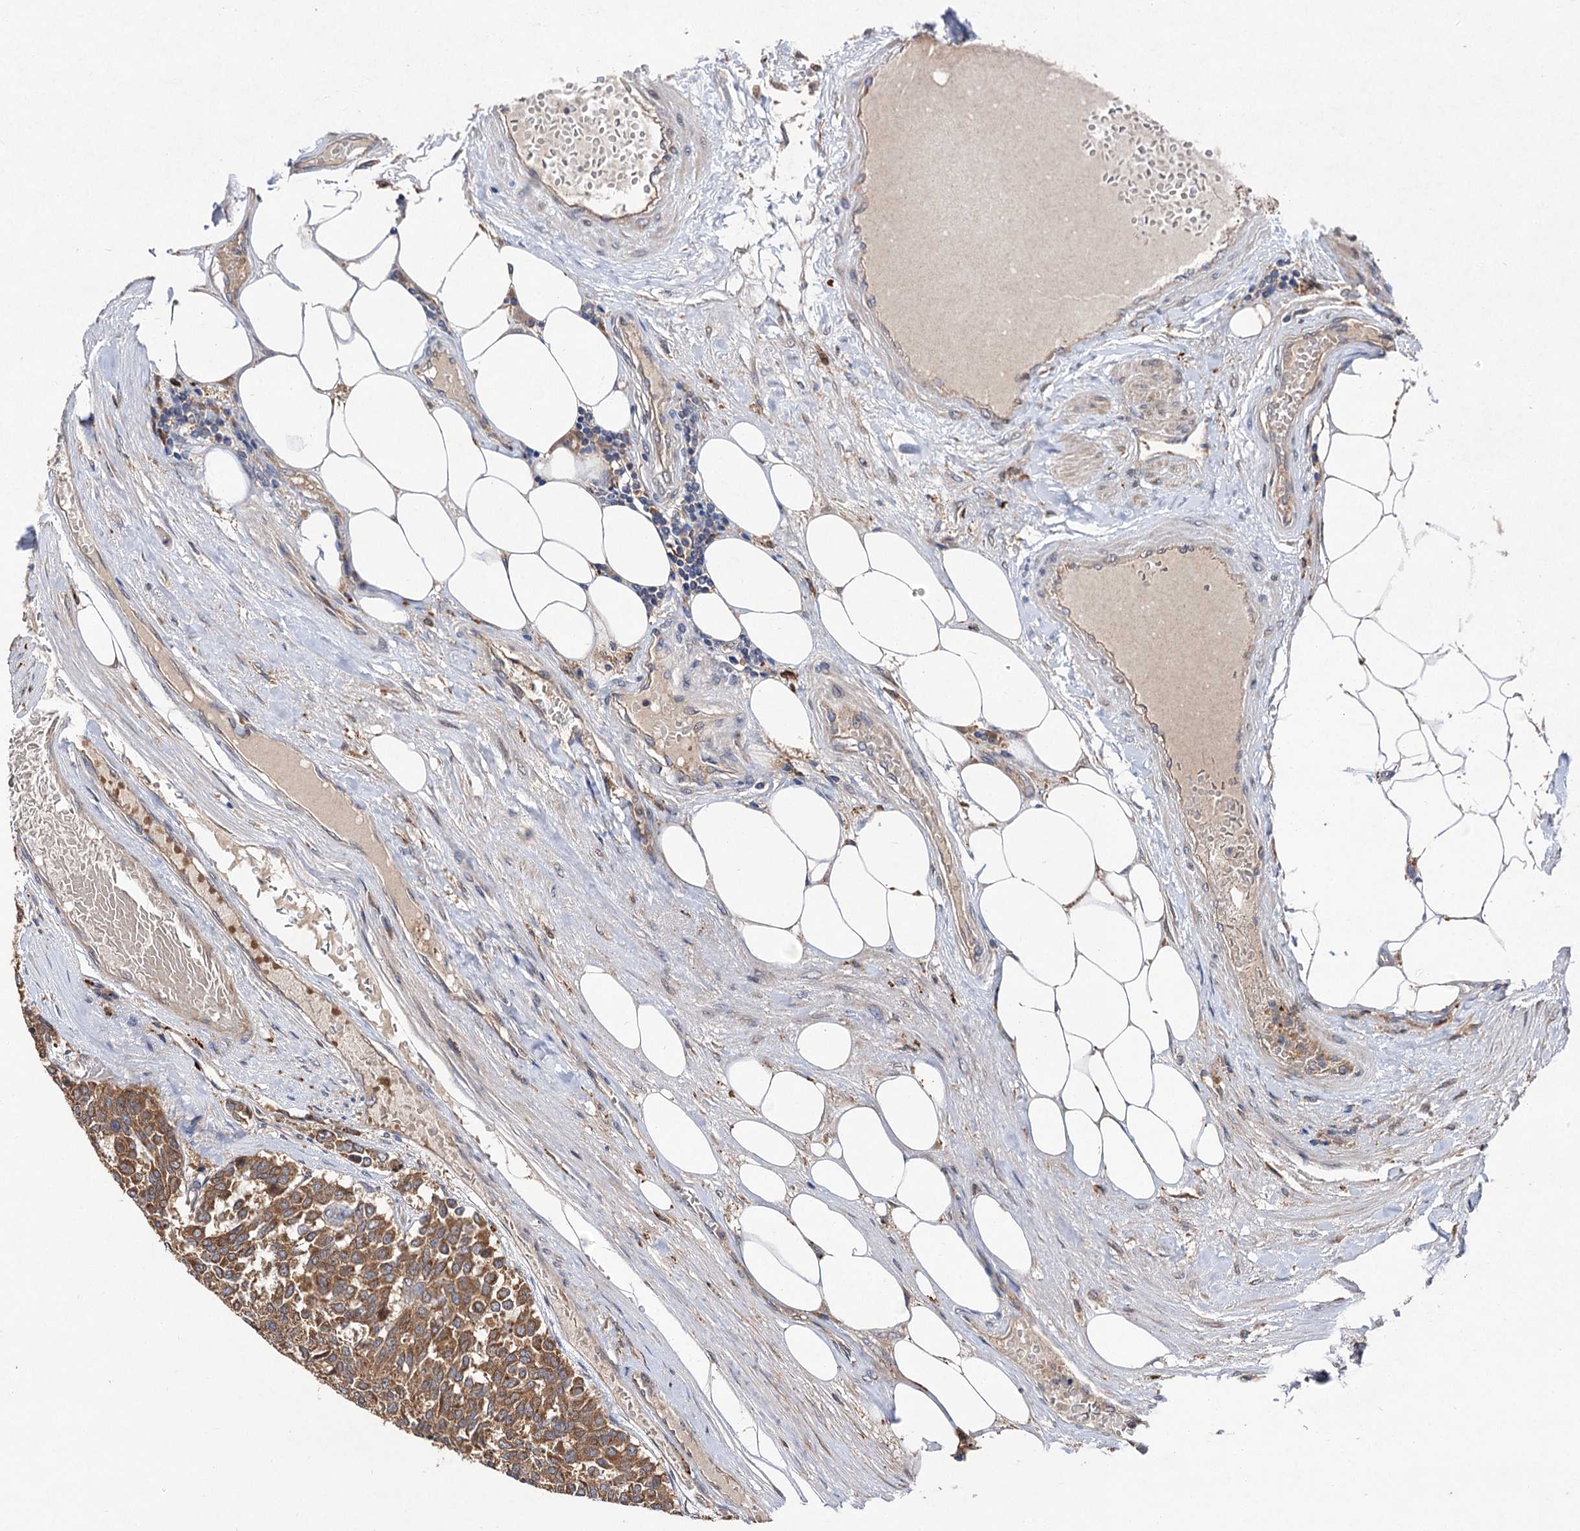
{"staining": {"intensity": "moderate", "quantity": ">75%", "location": "cytoplasmic/membranous"}, "tissue": "carcinoid", "cell_type": "Tumor cells", "image_type": "cancer", "snomed": [{"axis": "morphology", "description": "Carcinoid, malignant, NOS"}, {"axis": "topography", "description": "Pancreas"}], "caption": "Carcinoid (malignant) was stained to show a protein in brown. There is medium levels of moderate cytoplasmic/membranous expression in approximately >75% of tumor cells. (IHC, brightfield microscopy, high magnification).", "gene": "NAA25", "patient": {"sex": "female", "age": 54}}